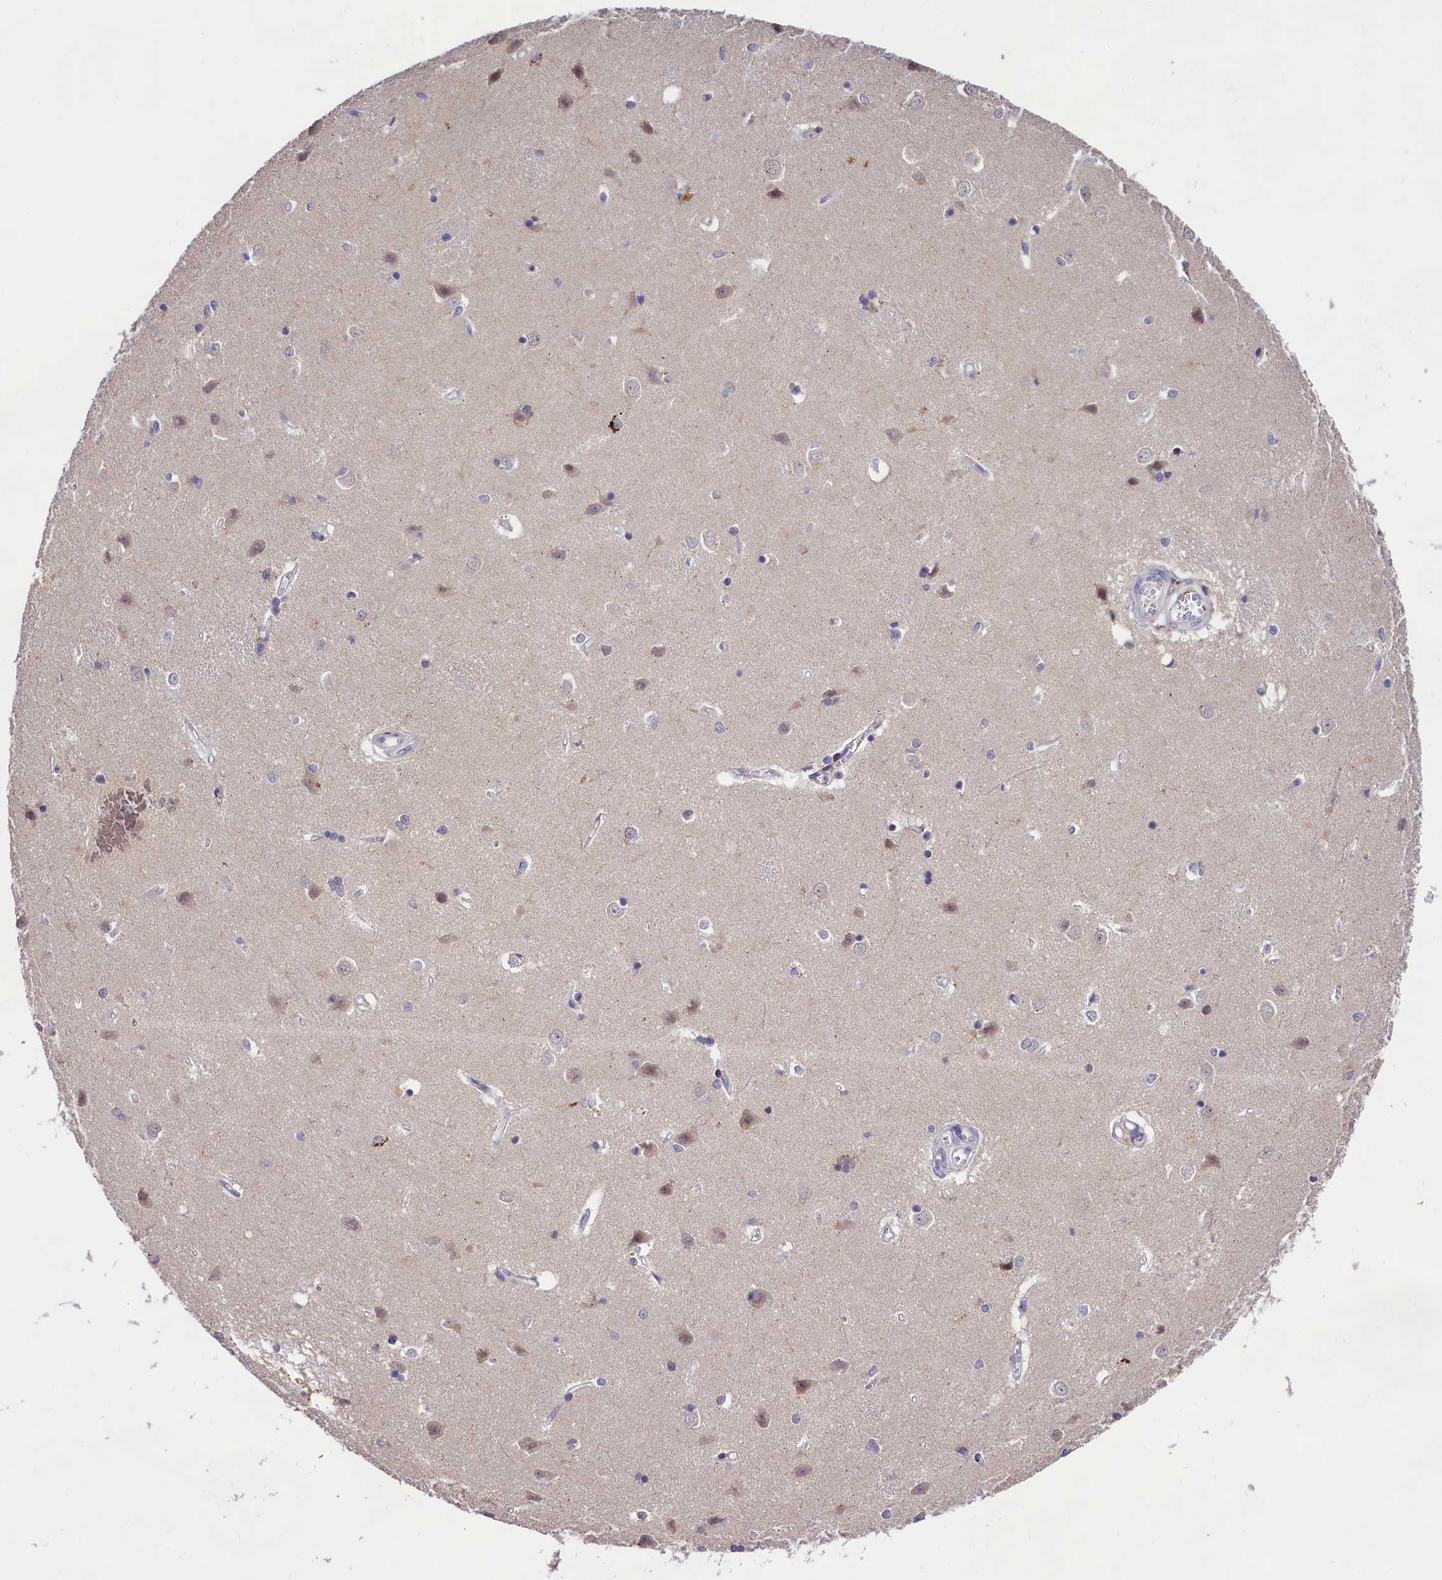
{"staining": {"intensity": "negative", "quantity": "none", "location": "none"}, "tissue": "caudate", "cell_type": "Glial cells", "image_type": "normal", "snomed": [{"axis": "morphology", "description": "Normal tissue, NOS"}, {"axis": "topography", "description": "Lateral ventricle wall"}], "caption": "Immunohistochemistry (IHC) image of unremarkable caudate stained for a protein (brown), which demonstrates no positivity in glial cells. (Stains: DAB (3,3'-diaminobenzidine) IHC with hematoxylin counter stain, Microscopy: brightfield microscopy at high magnification).", "gene": "FBXO45", "patient": {"sex": "male", "age": 37}}